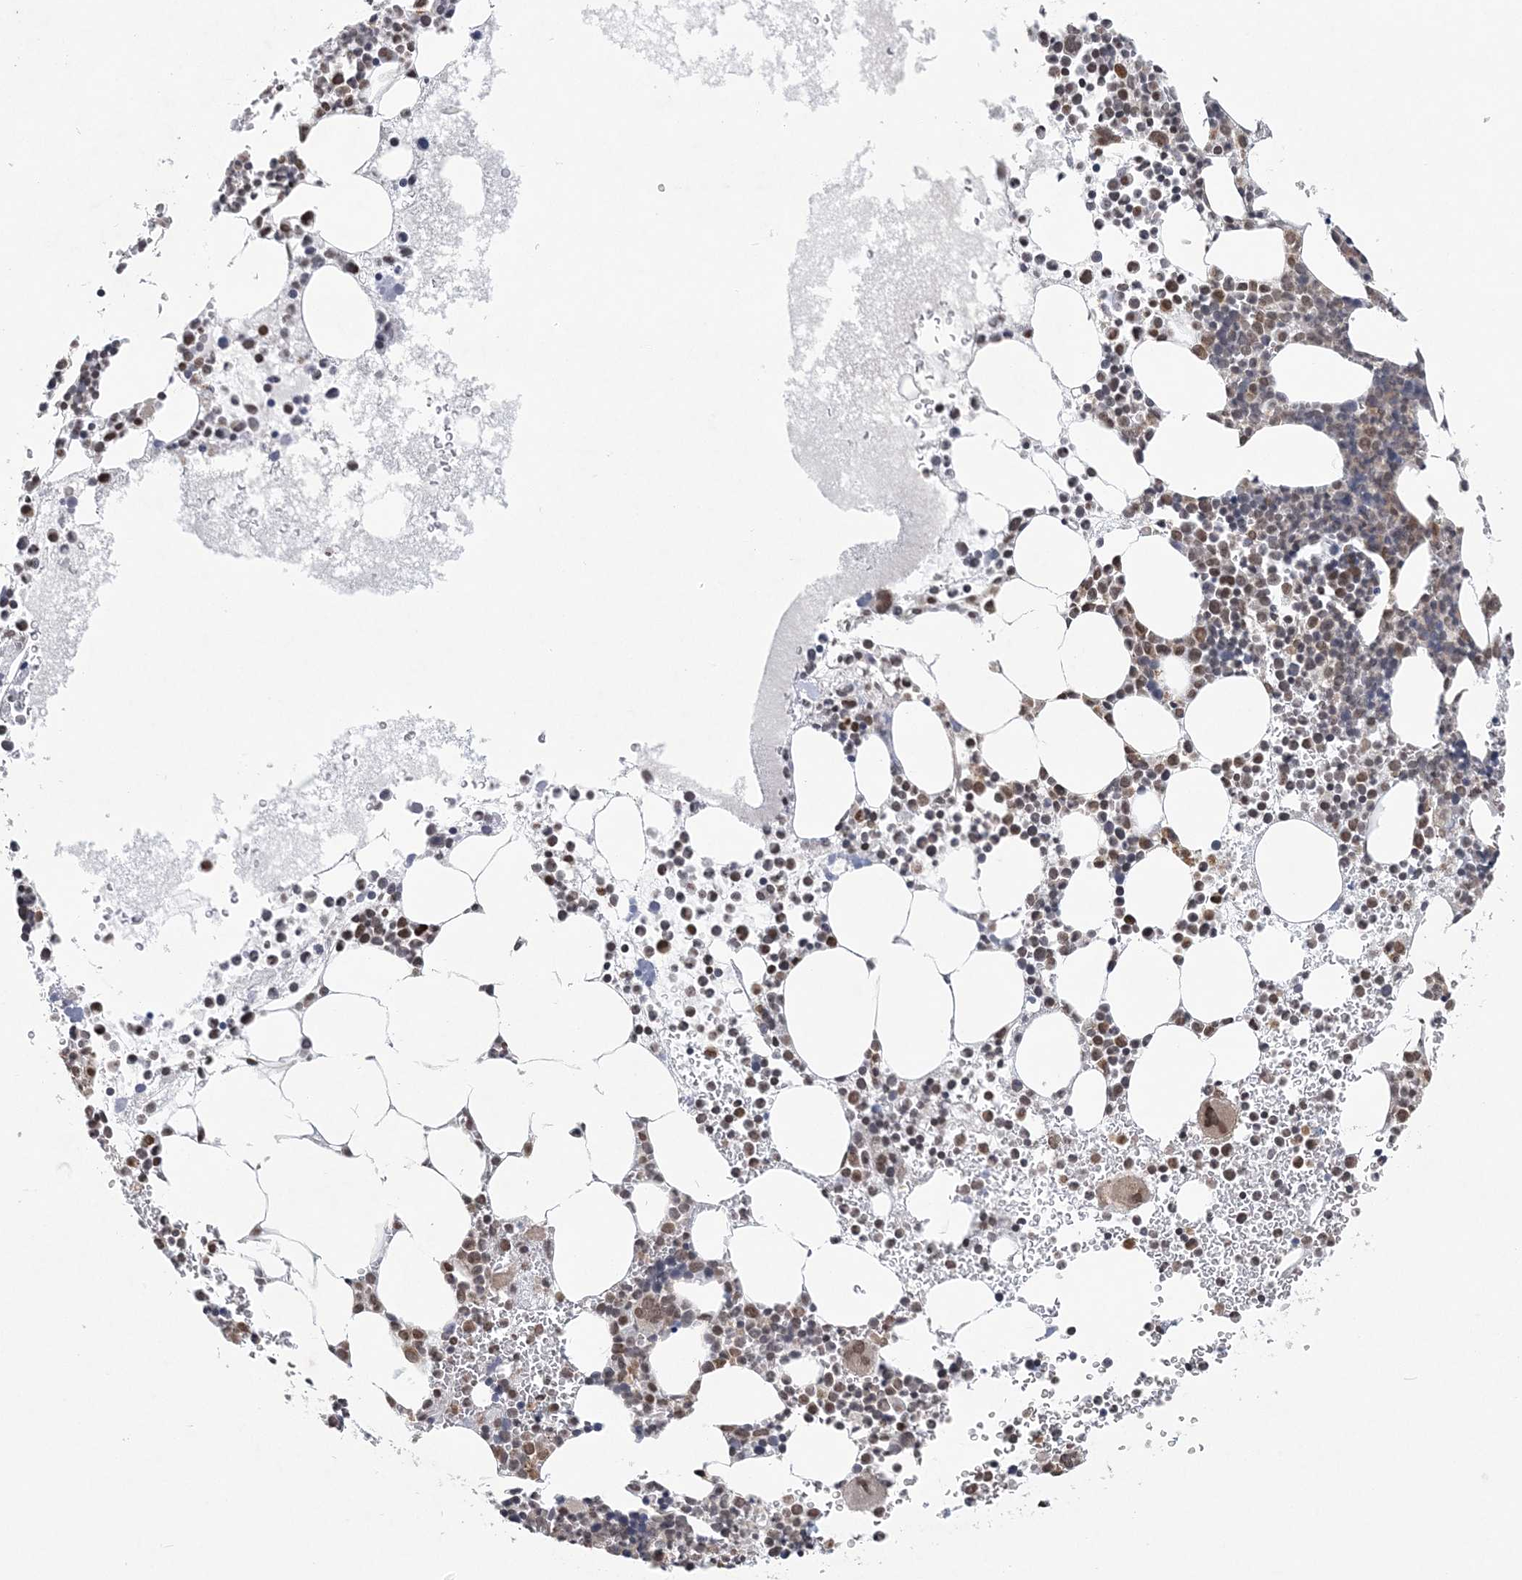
{"staining": {"intensity": "moderate", "quantity": "25%-75%", "location": "nuclear"}, "tissue": "bone marrow", "cell_type": "Hematopoietic cells", "image_type": "normal", "snomed": [{"axis": "morphology", "description": "Normal tissue, NOS"}, {"axis": "topography", "description": "Bone marrow"}], "caption": "DAB immunohistochemical staining of benign human bone marrow reveals moderate nuclear protein staining in about 25%-75% of hematopoietic cells. The staining was performed using DAB (3,3'-diaminobenzidine) to visualize the protein expression in brown, while the nuclei were stained in blue with hematoxylin (Magnification: 20x).", "gene": "CCDC152", "patient": {"sex": "female", "age": 78}}